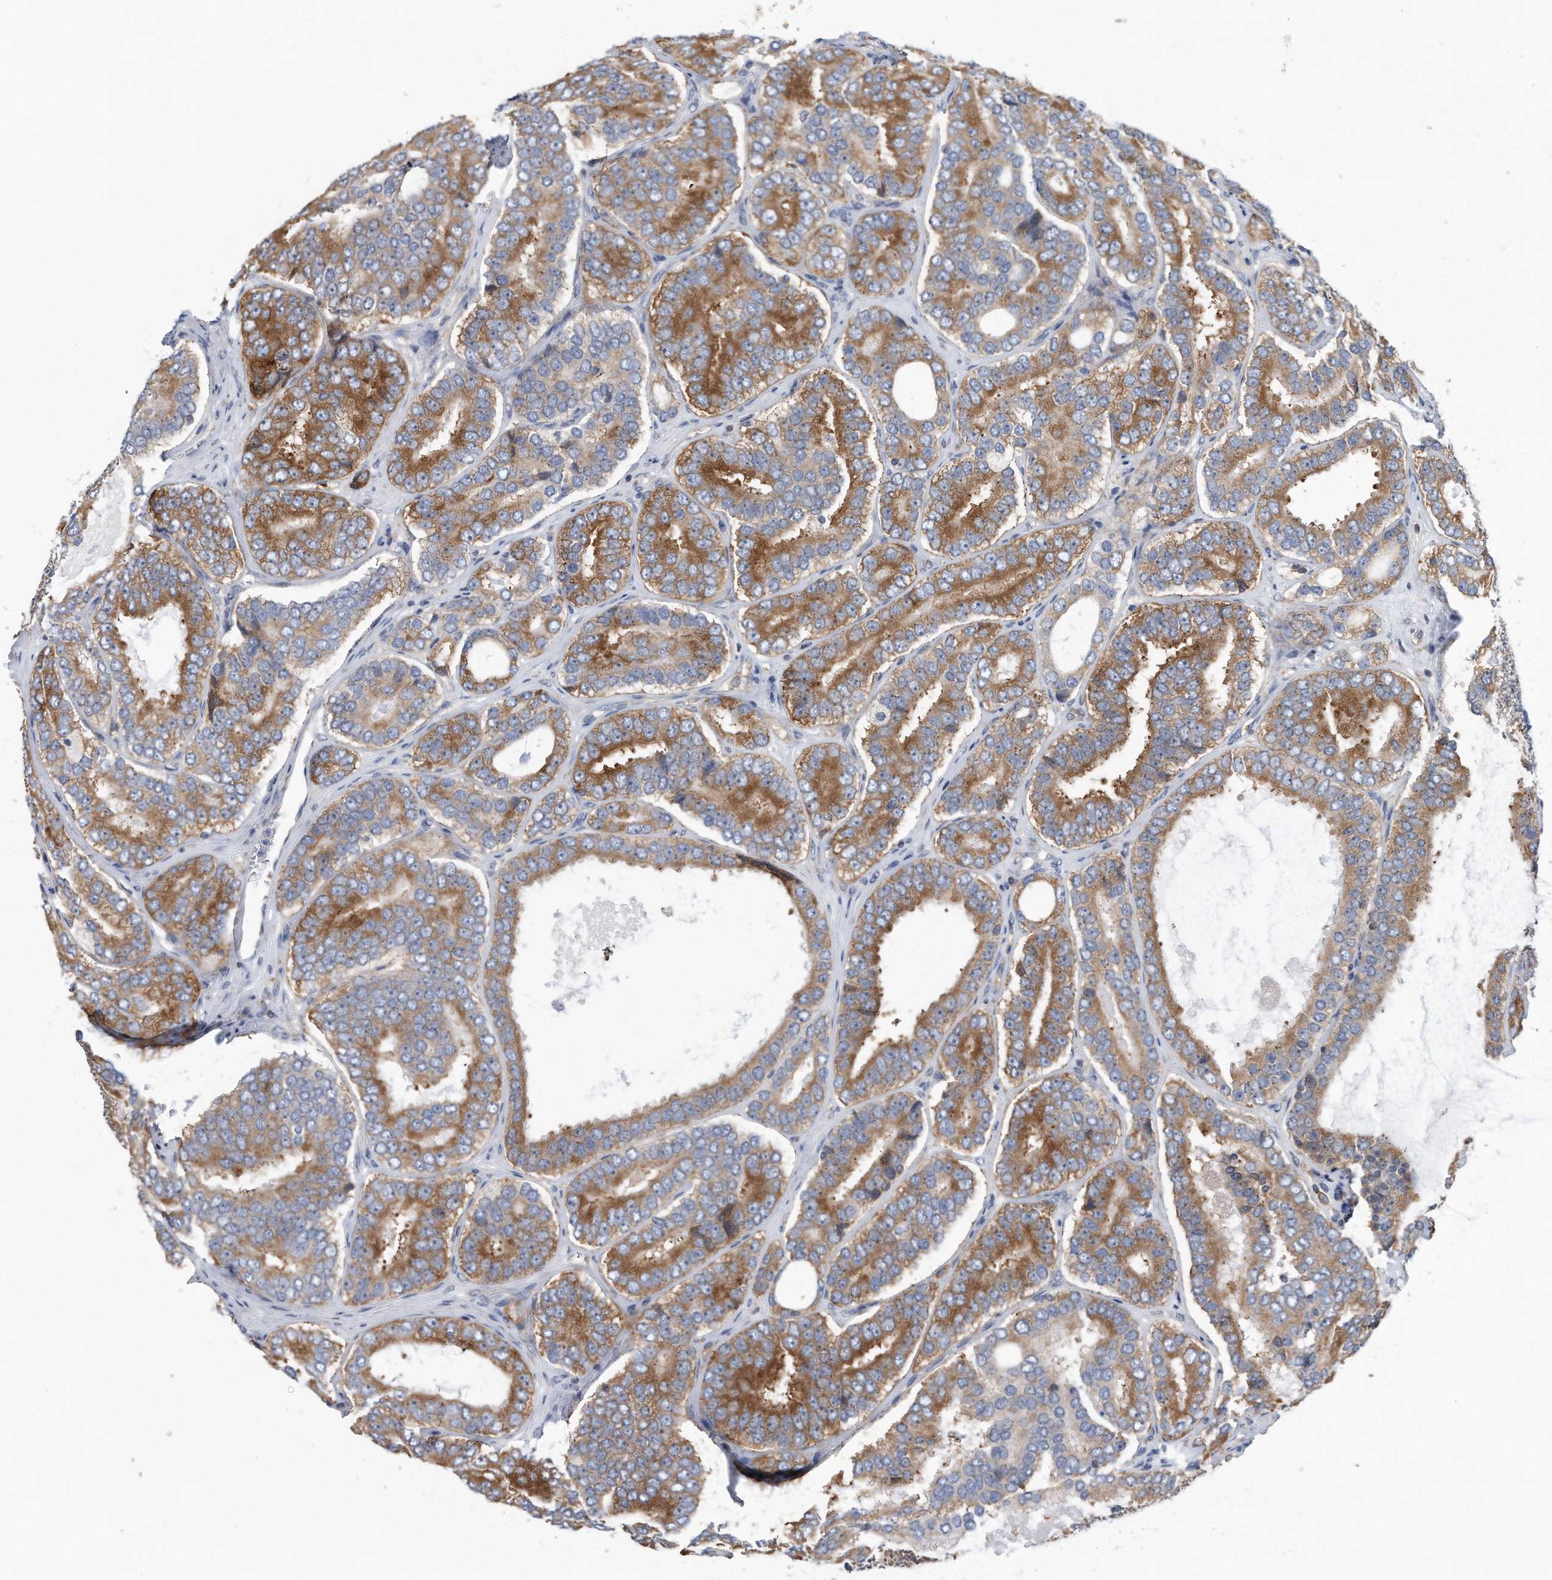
{"staining": {"intensity": "moderate", "quantity": ">75%", "location": "cytoplasmic/membranous"}, "tissue": "prostate cancer", "cell_type": "Tumor cells", "image_type": "cancer", "snomed": [{"axis": "morphology", "description": "Adenocarcinoma, High grade"}, {"axis": "topography", "description": "Prostate"}], "caption": "Protein staining reveals moderate cytoplasmic/membranous expression in about >75% of tumor cells in prostate cancer. (DAB IHC with brightfield microscopy, high magnification).", "gene": "RPL26L1", "patient": {"sex": "male", "age": 56}}